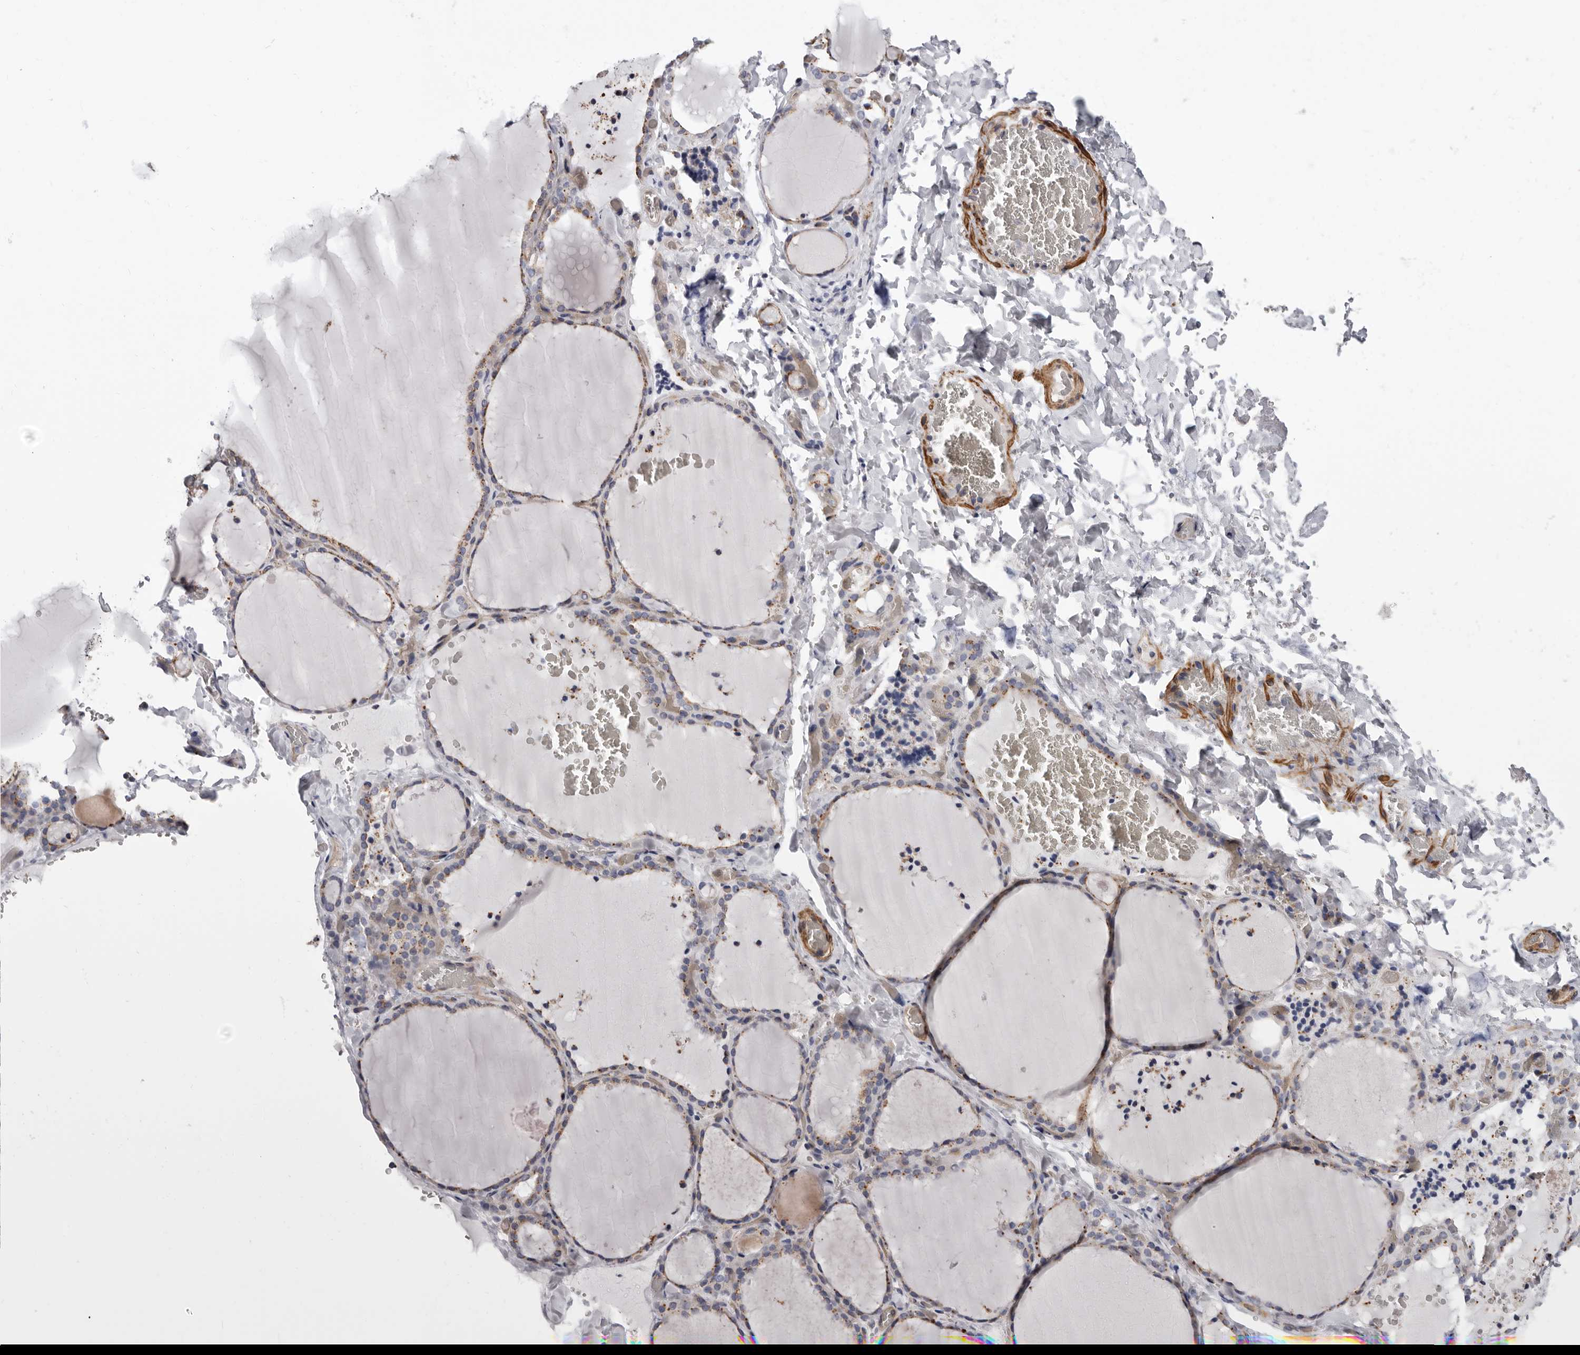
{"staining": {"intensity": "moderate", "quantity": "25%-75%", "location": "cytoplasmic/membranous"}, "tissue": "thyroid gland", "cell_type": "Glandular cells", "image_type": "normal", "snomed": [{"axis": "morphology", "description": "Normal tissue, NOS"}, {"axis": "topography", "description": "Thyroid gland"}], "caption": "High-power microscopy captured an immunohistochemistry micrograph of benign thyroid gland, revealing moderate cytoplasmic/membranous positivity in approximately 25%-75% of glandular cells. (Brightfield microscopy of DAB IHC at high magnification).", "gene": "ADGRL4", "patient": {"sex": "female", "age": 22}}